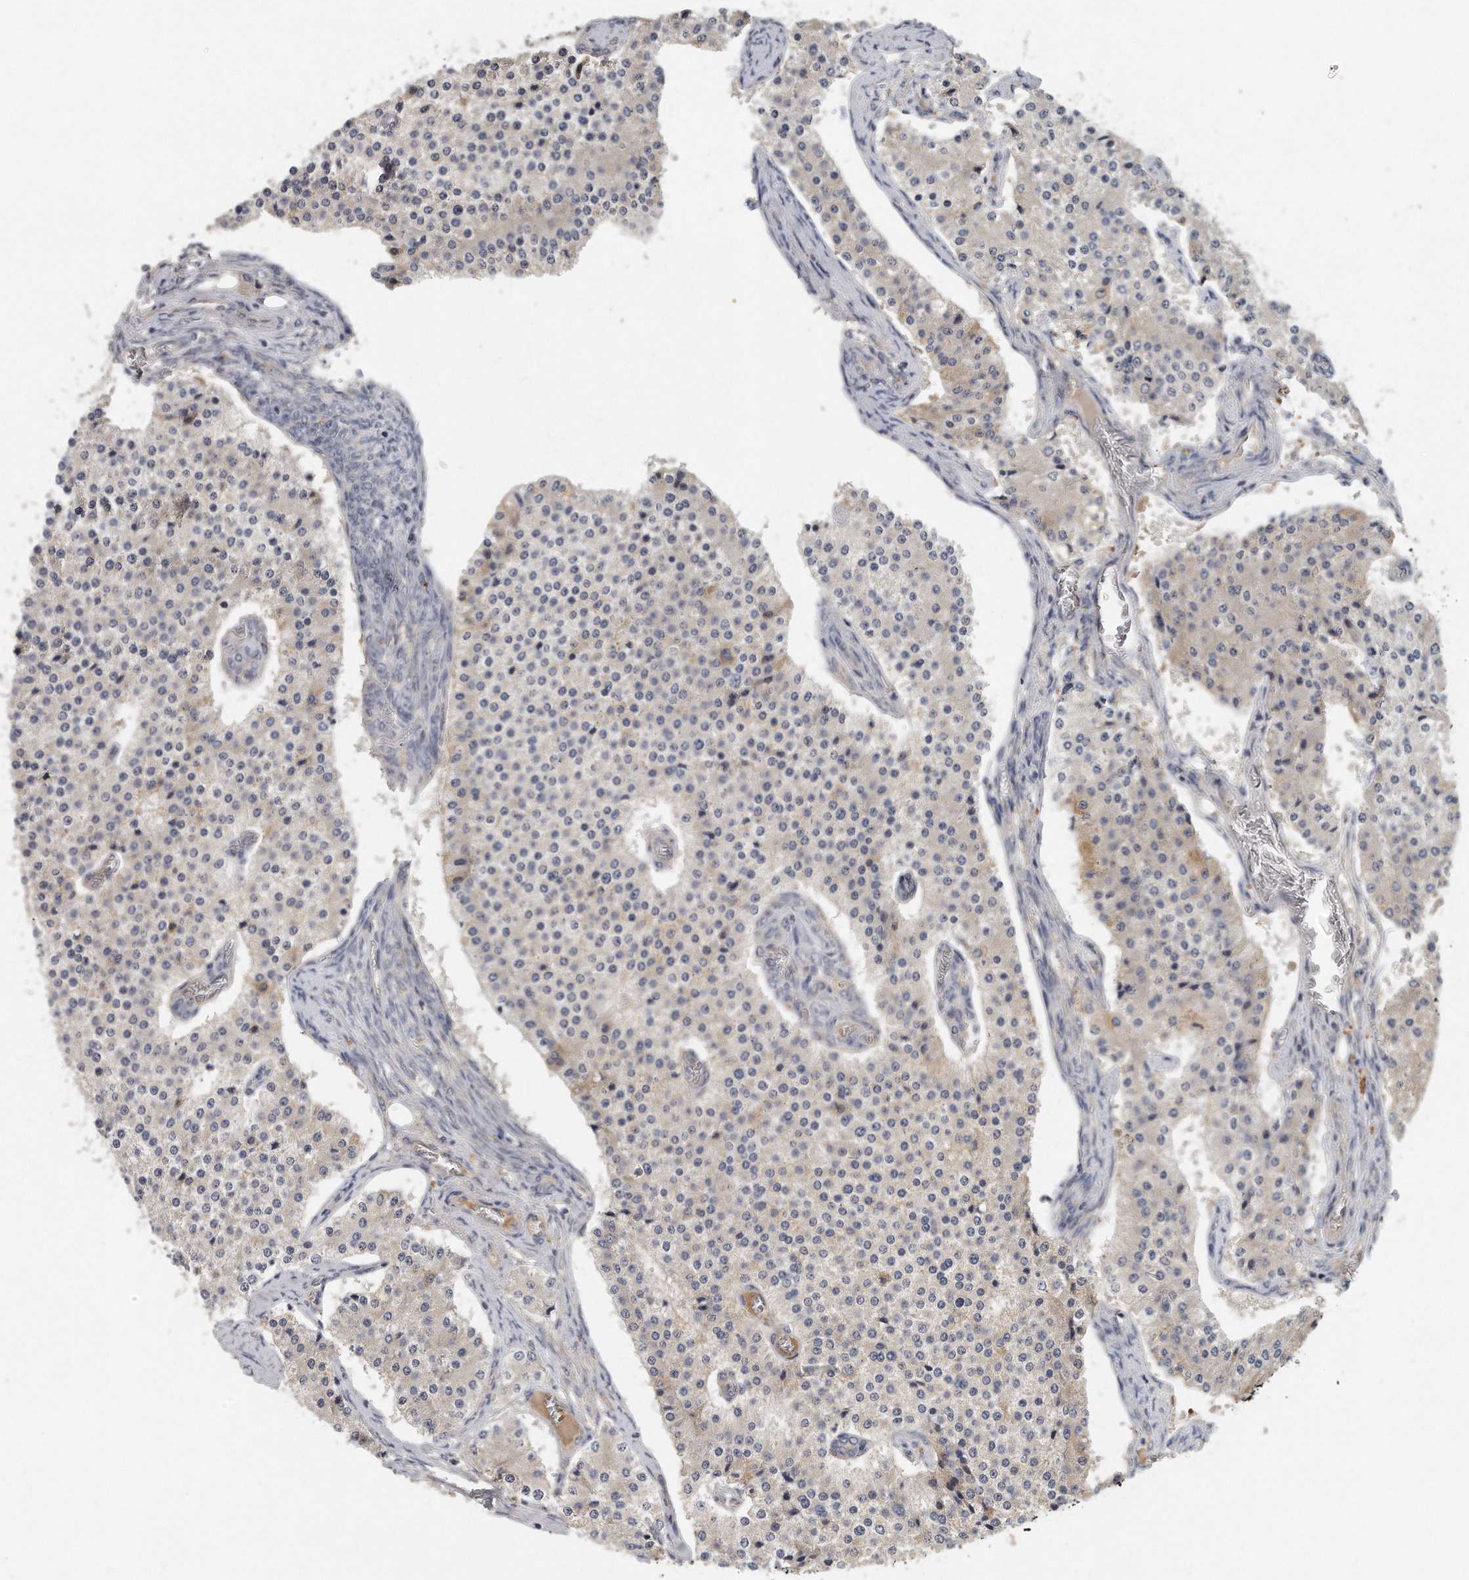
{"staining": {"intensity": "weak", "quantity": "<25%", "location": "cytoplasmic/membranous"}, "tissue": "carcinoid", "cell_type": "Tumor cells", "image_type": "cancer", "snomed": [{"axis": "morphology", "description": "Carcinoid, malignant, NOS"}, {"axis": "topography", "description": "Colon"}], "caption": "Immunohistochemistry photomicrograph of neoplastic tissue: human carcinoid (malignant) stained with DAB exhibits no significant protein staining in tumor cells.", "gene": "TRAPPC14", "patient": {"sex": "female", "age": 52}}